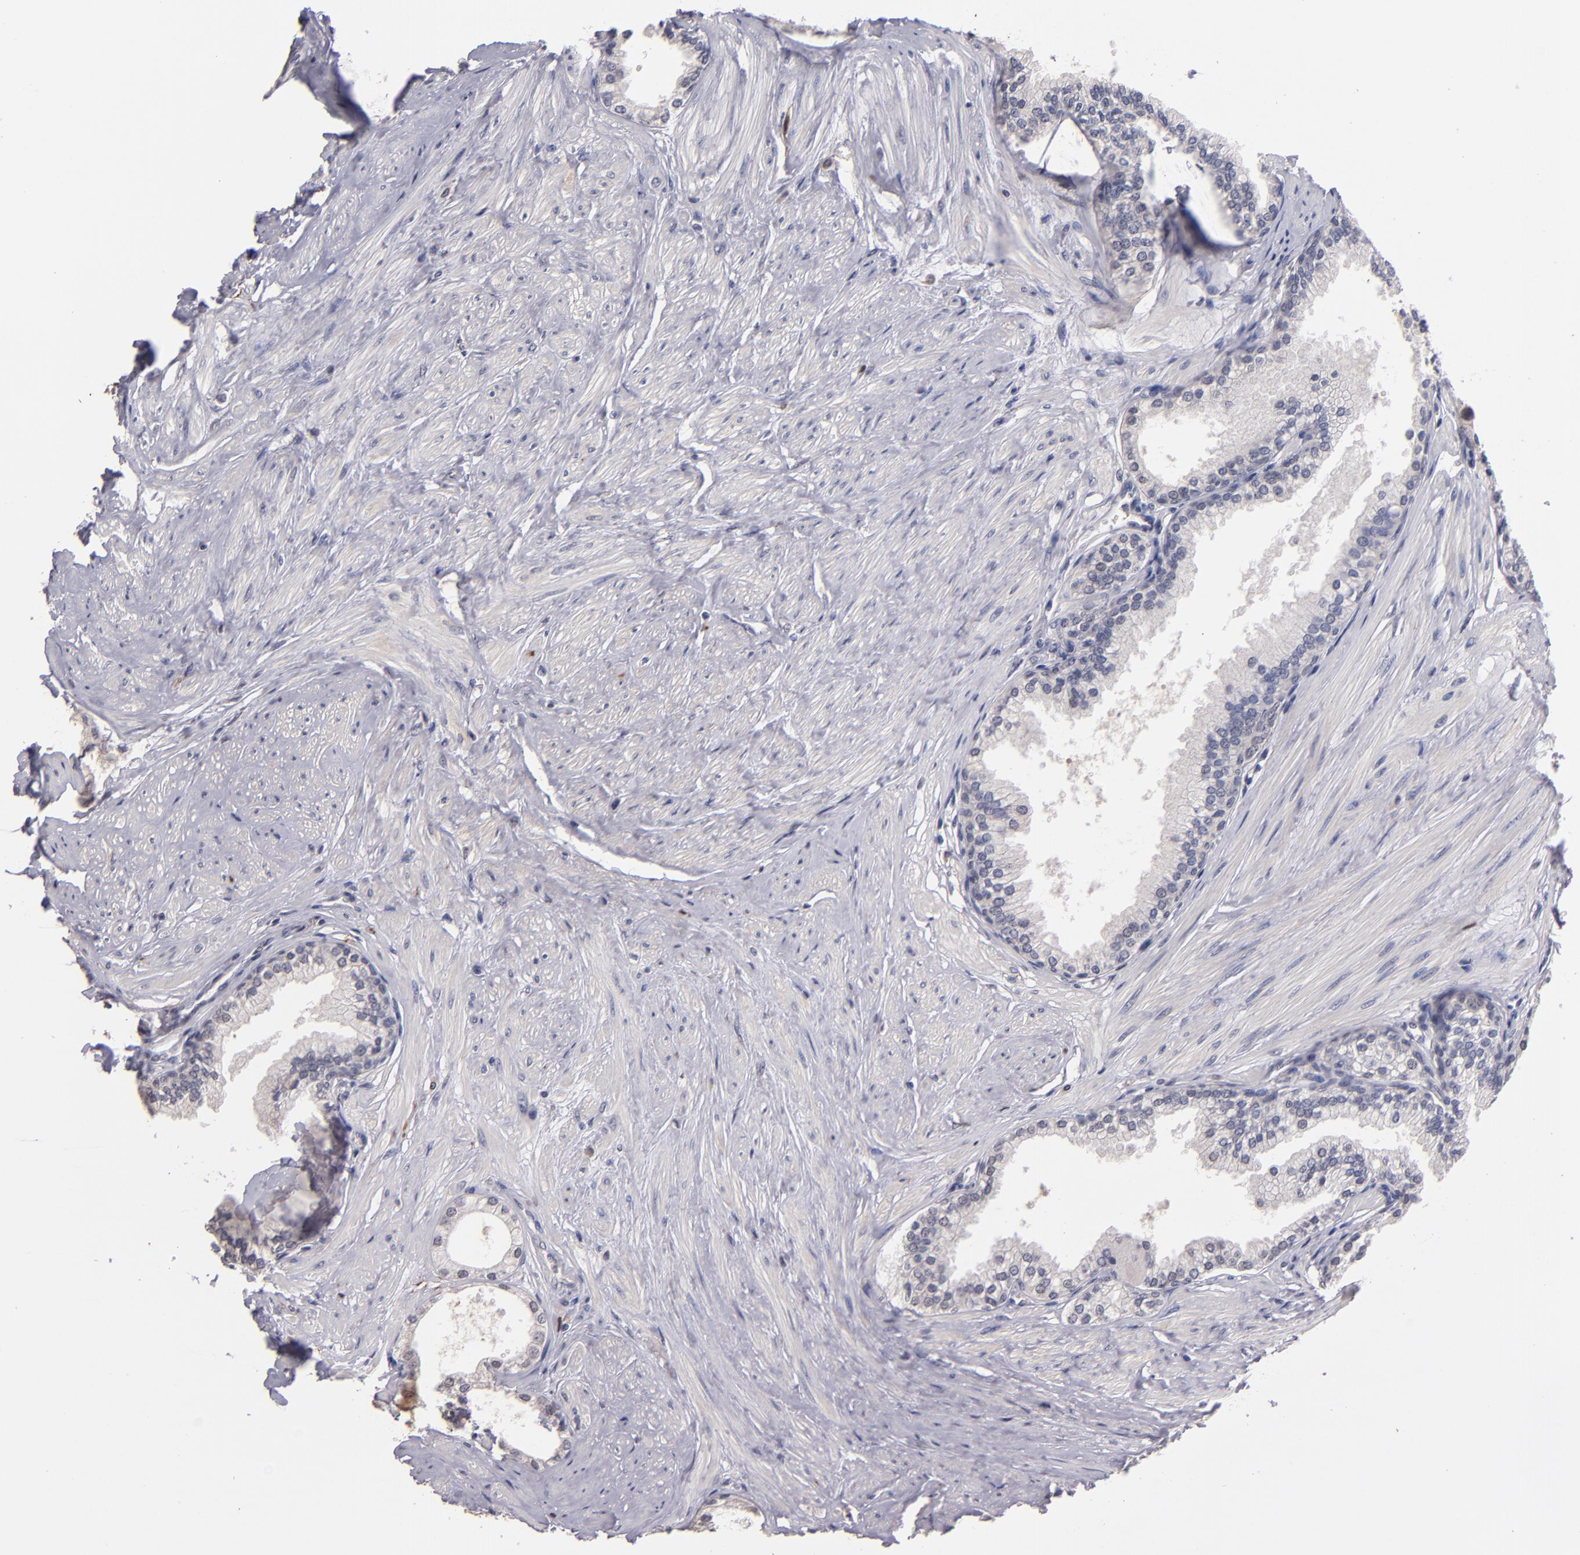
{"staining": {"intensity": "weak", "quantity": "<25%", "location": "cytoplasmic/membranous,nuclear"}, "tissue": "prostate", "cell_type": "Glandular cells", "image_type": "normal", "snomed": [{"axis": "morphology", "description": "Normal tissue, NOS"}, {"axis": "topography", "description": "Prostate"}], "caption": "A photomicrograph of human prostate is negative for staining in glandular cells. (DAB (3,3'-diaminobenzidine) IHC visualized using brightfield microscopy, high magnification).", "gene": "S100A1", "patient": {"sex": "male", "age": 64}}